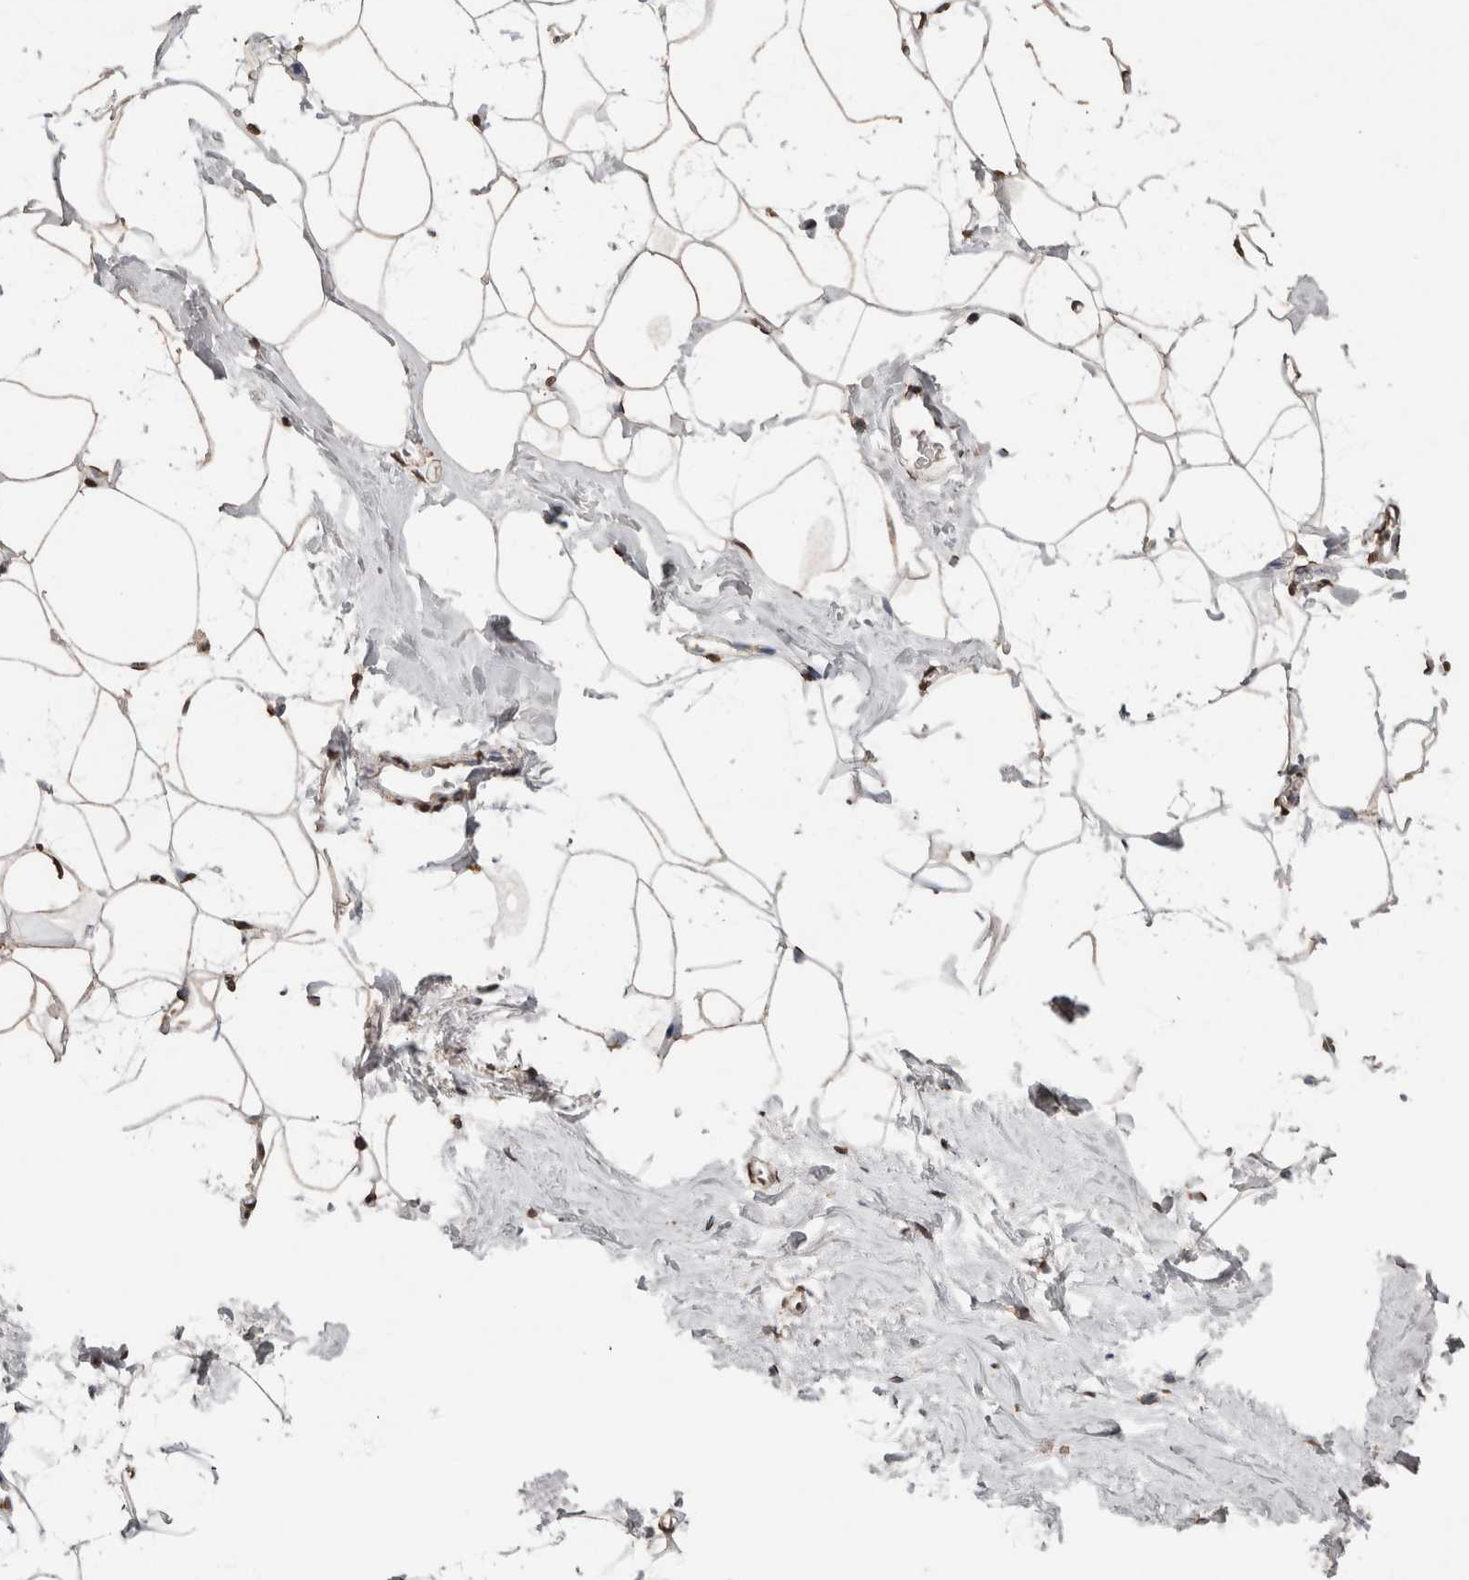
{"staining": {"intensity": "moderate", "quantity": ">75%", "location": "nuclear"}, "tissue": "adipose tissue", "cell_type": "Adipocytes", "image_type": "normal", "snomed": [{"axis": "morphology", "description": "Normal tissue, NOS"}, {"axis": "morphology", "description": "Fibrosis, NOS"}, {"axis": "topography", "description": "Breast"}, {"axis": "topography", "description": "Adipose tissue"}], "caption": "Adipose tissue stained with DAB (3,3'-diaminobenzidine) immunohistochemistry (IHC) demonstrates medium levels of moderate nuclear positivity in approximately >75% of adipocytes.", "gene": "NTHL1", "patient": {"sex": "female", "age": 39}}